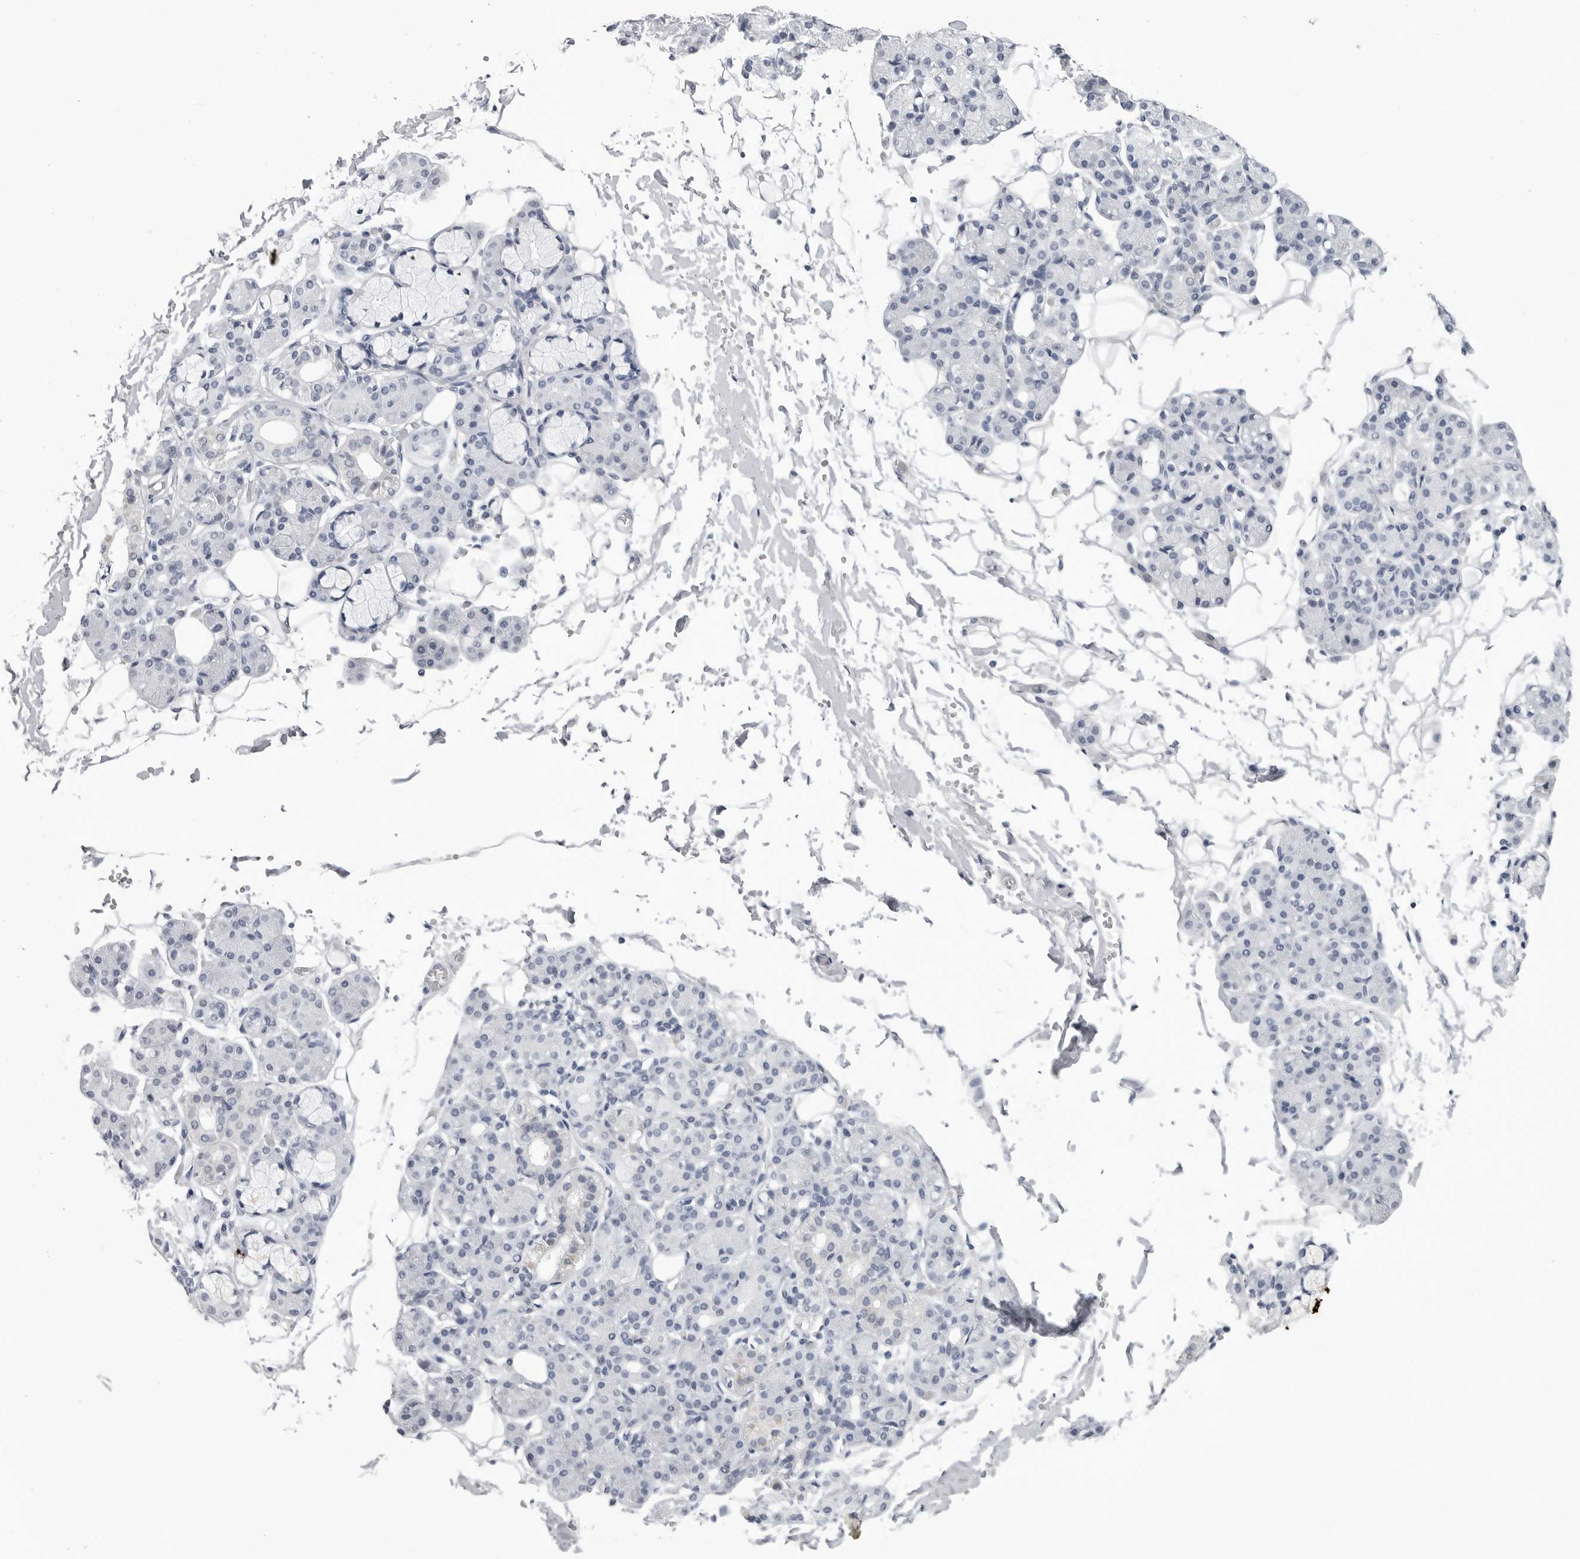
{"staining": {"intensity": "negative", "quantity": "none", "location": "none"}, "tissue": "salivary gland", "cell_type": "Glandular cells", "image_type": "normal", "snomed": [{"axis": "morphology", "description": "Normal tissue, NOS"}, {"axis": "topography", "description": "Salivary gland"}], "caption": "IHC of benign human salivary gland shows no staining in glandular cells.", "gene": "PGA3", "patient": {"sex": "male", "age": 63}}